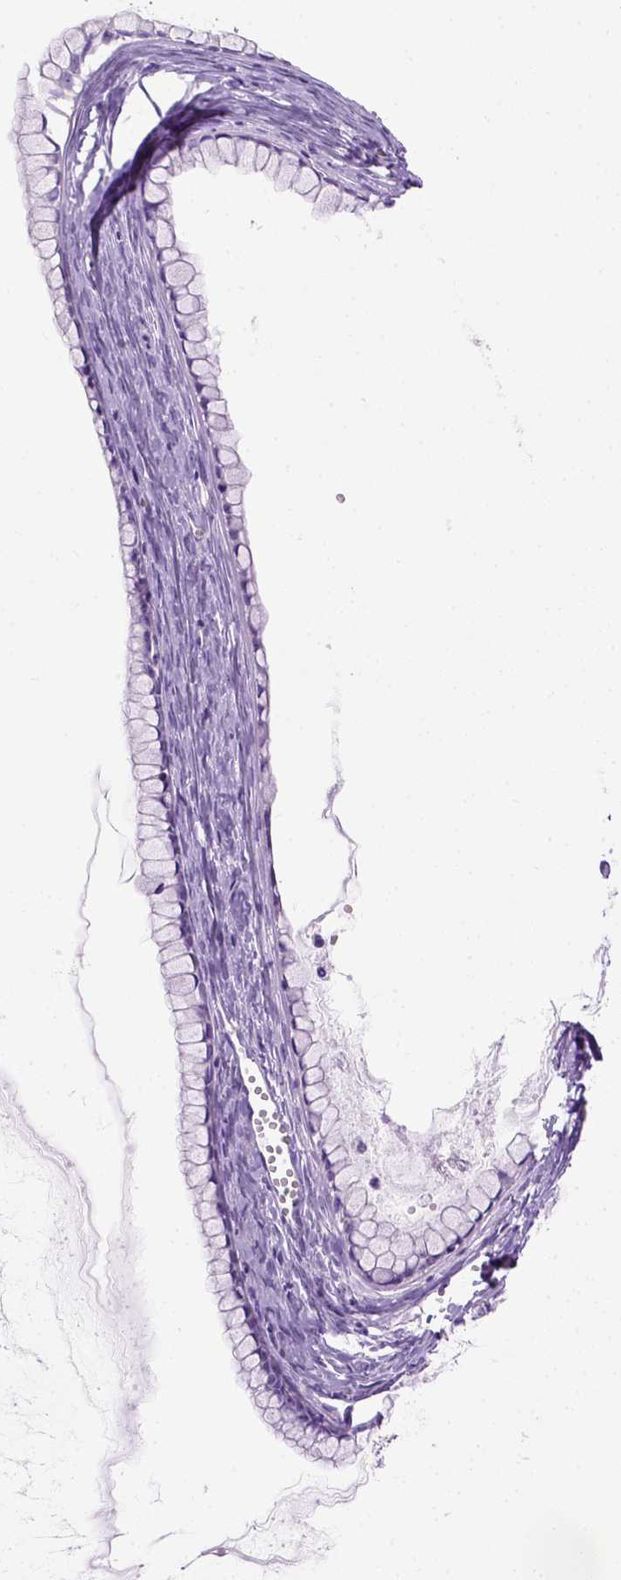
{"staining": {"intensity": "negative", "quantity": "none", "location": "none"}, "tissue": "ovarian cancer", "cell_type": "Tumor cells", "image_type": "cancer", "snomed": [{"axis": "morphology", "description": "Cystadenocarcinoma, mucinous, NOS"}, {"axis": "topography", "description": "Ovary"}], "caption": "Immunohistochemistry photomicrograph of neoplastic tissue: ovarian cancer stained with DAB (3,3'-diaminobenzidine) demonstrates no significant protein staining in tumor cells.", "gene": "UTP4", "patient": {"sex": "female", "age": 41}}